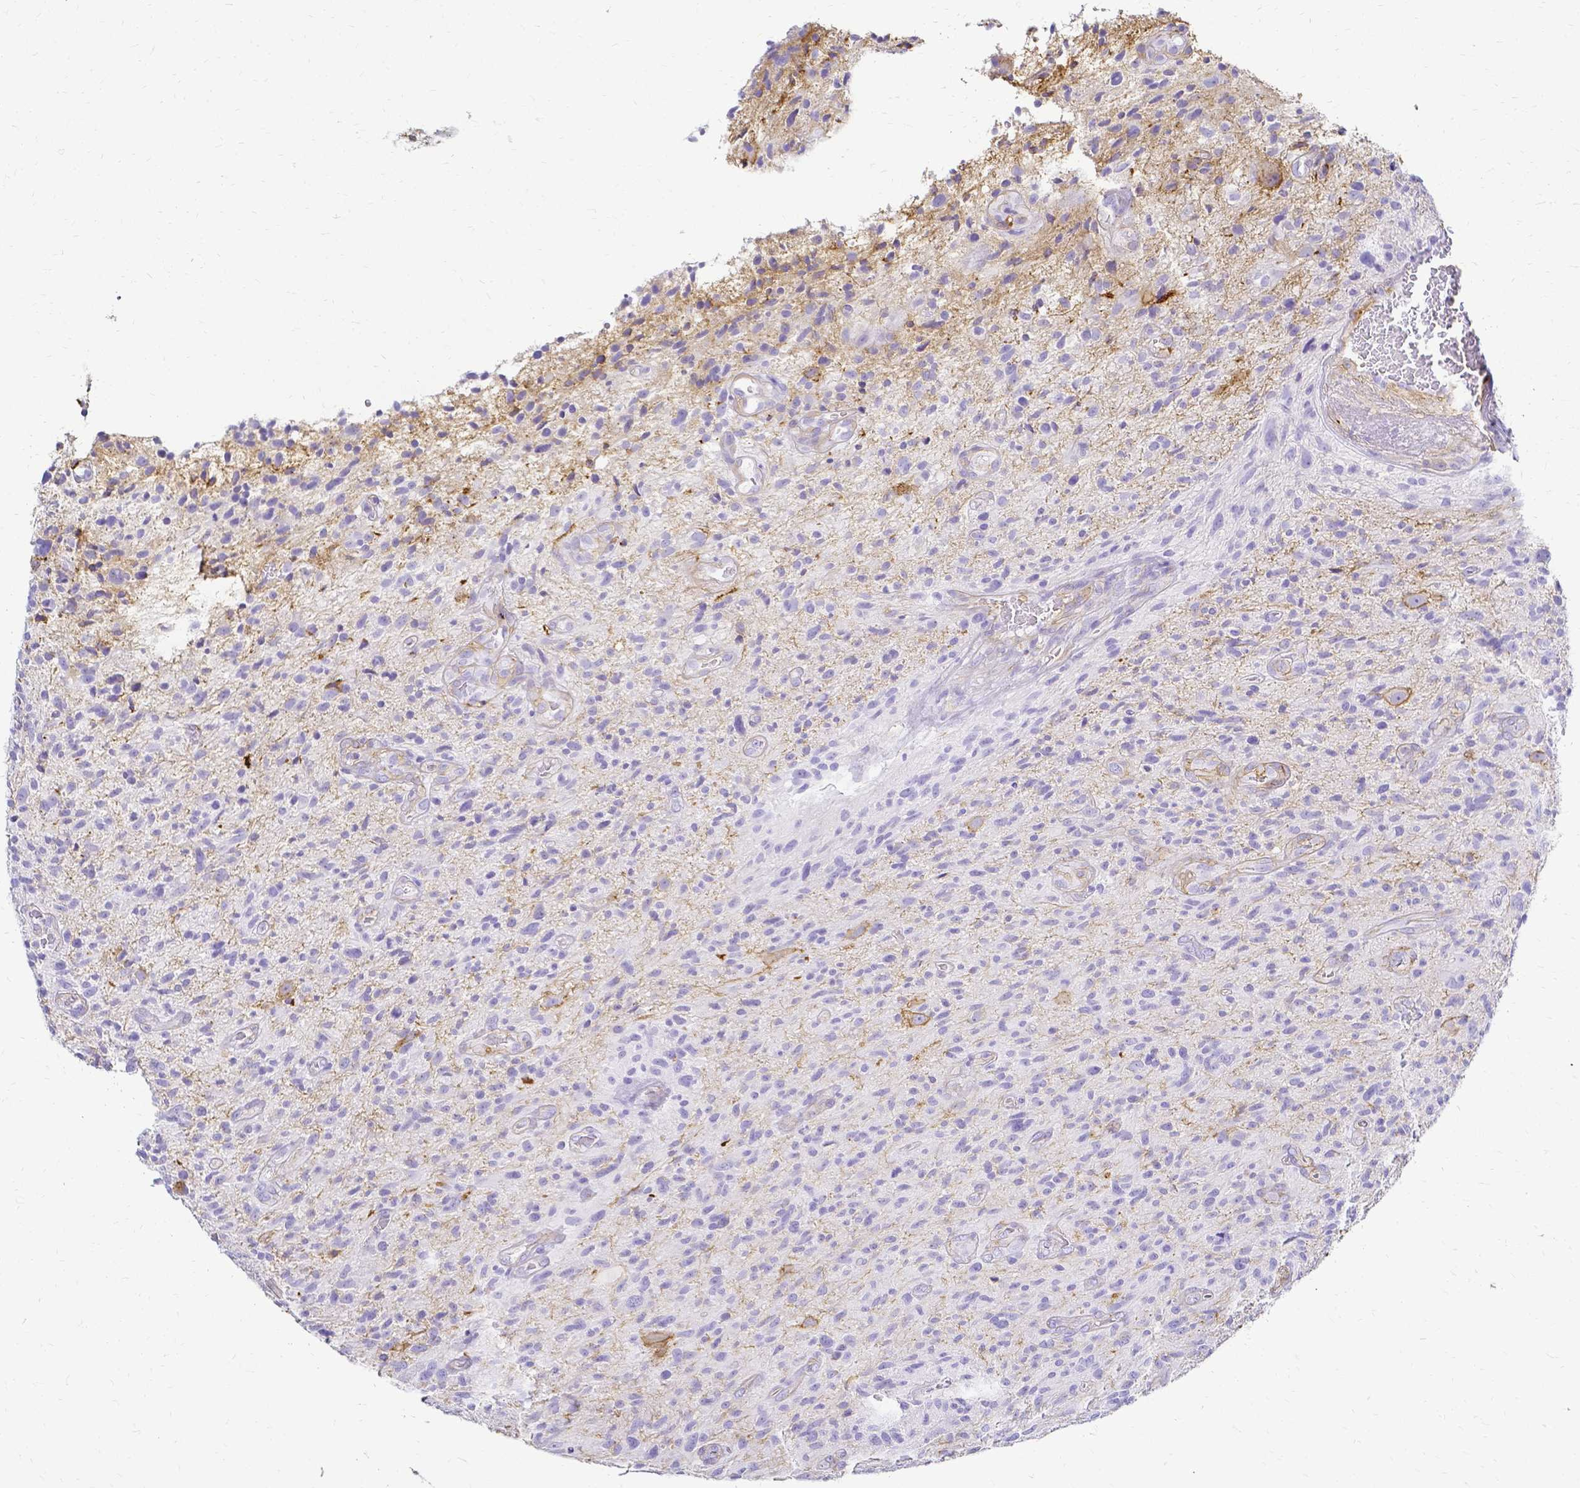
{"staining": {"intensity": "negative", "quantity": "none", "location": "none"}, "tissue": "glioma", "cell_type": "Tumor cells", "image_type": "cancer", "snomed": [{"axis": "morphology", "description": "Glioma, malignant, High grade"}, {"axis": "topography", "description": "Brain"}], "caption": "IHC photomicrograph of neoplastic tissue: human high-grade glioma (malignant) stained with DAB reveals no significant protein positivity in tumor cells.", "gene": "HSPA12A", "patient": {"sex": "male", "age": 75}}